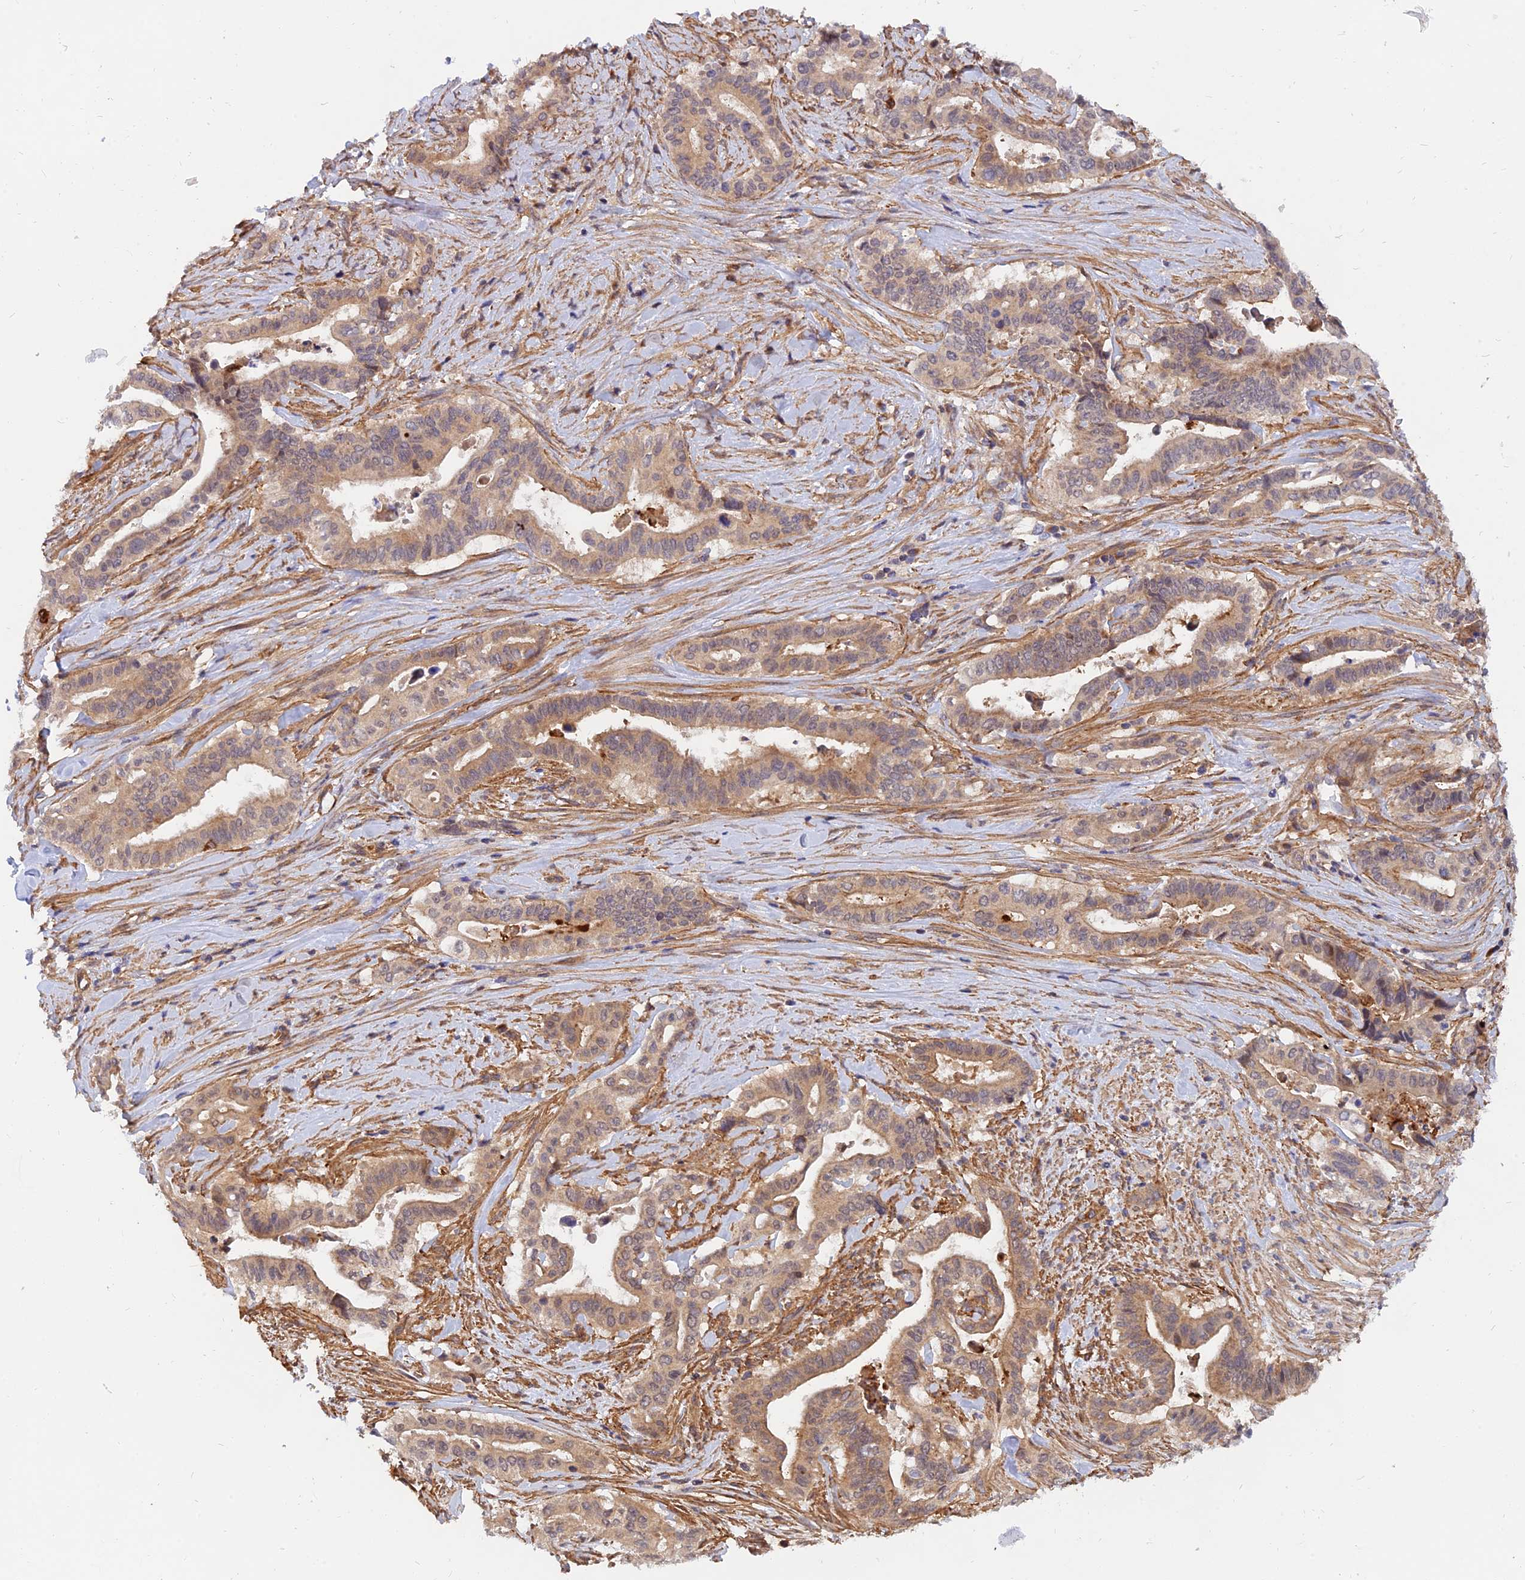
{"staining": {"intensity": "moderate", "quantity": "25%-75%", "location": "cytoplasmic/membranous"}, "tissue": "pancreatic cancer", "cell_type": "Tumor cells", "image_type": "cancer", "snomed": [{"axis": "morphology", "description": "Adenocarcinoma, NOS"}, {"axis": "topography", "description": "Pancreas"}], "caption": "Pancreatic adenocarcinoma stained for a protein exhibits moderate cytoplasmic/membranous positivity in tumor cells.", "gene": "WDR41", "patient": {"sex": "female", "age": 77}}